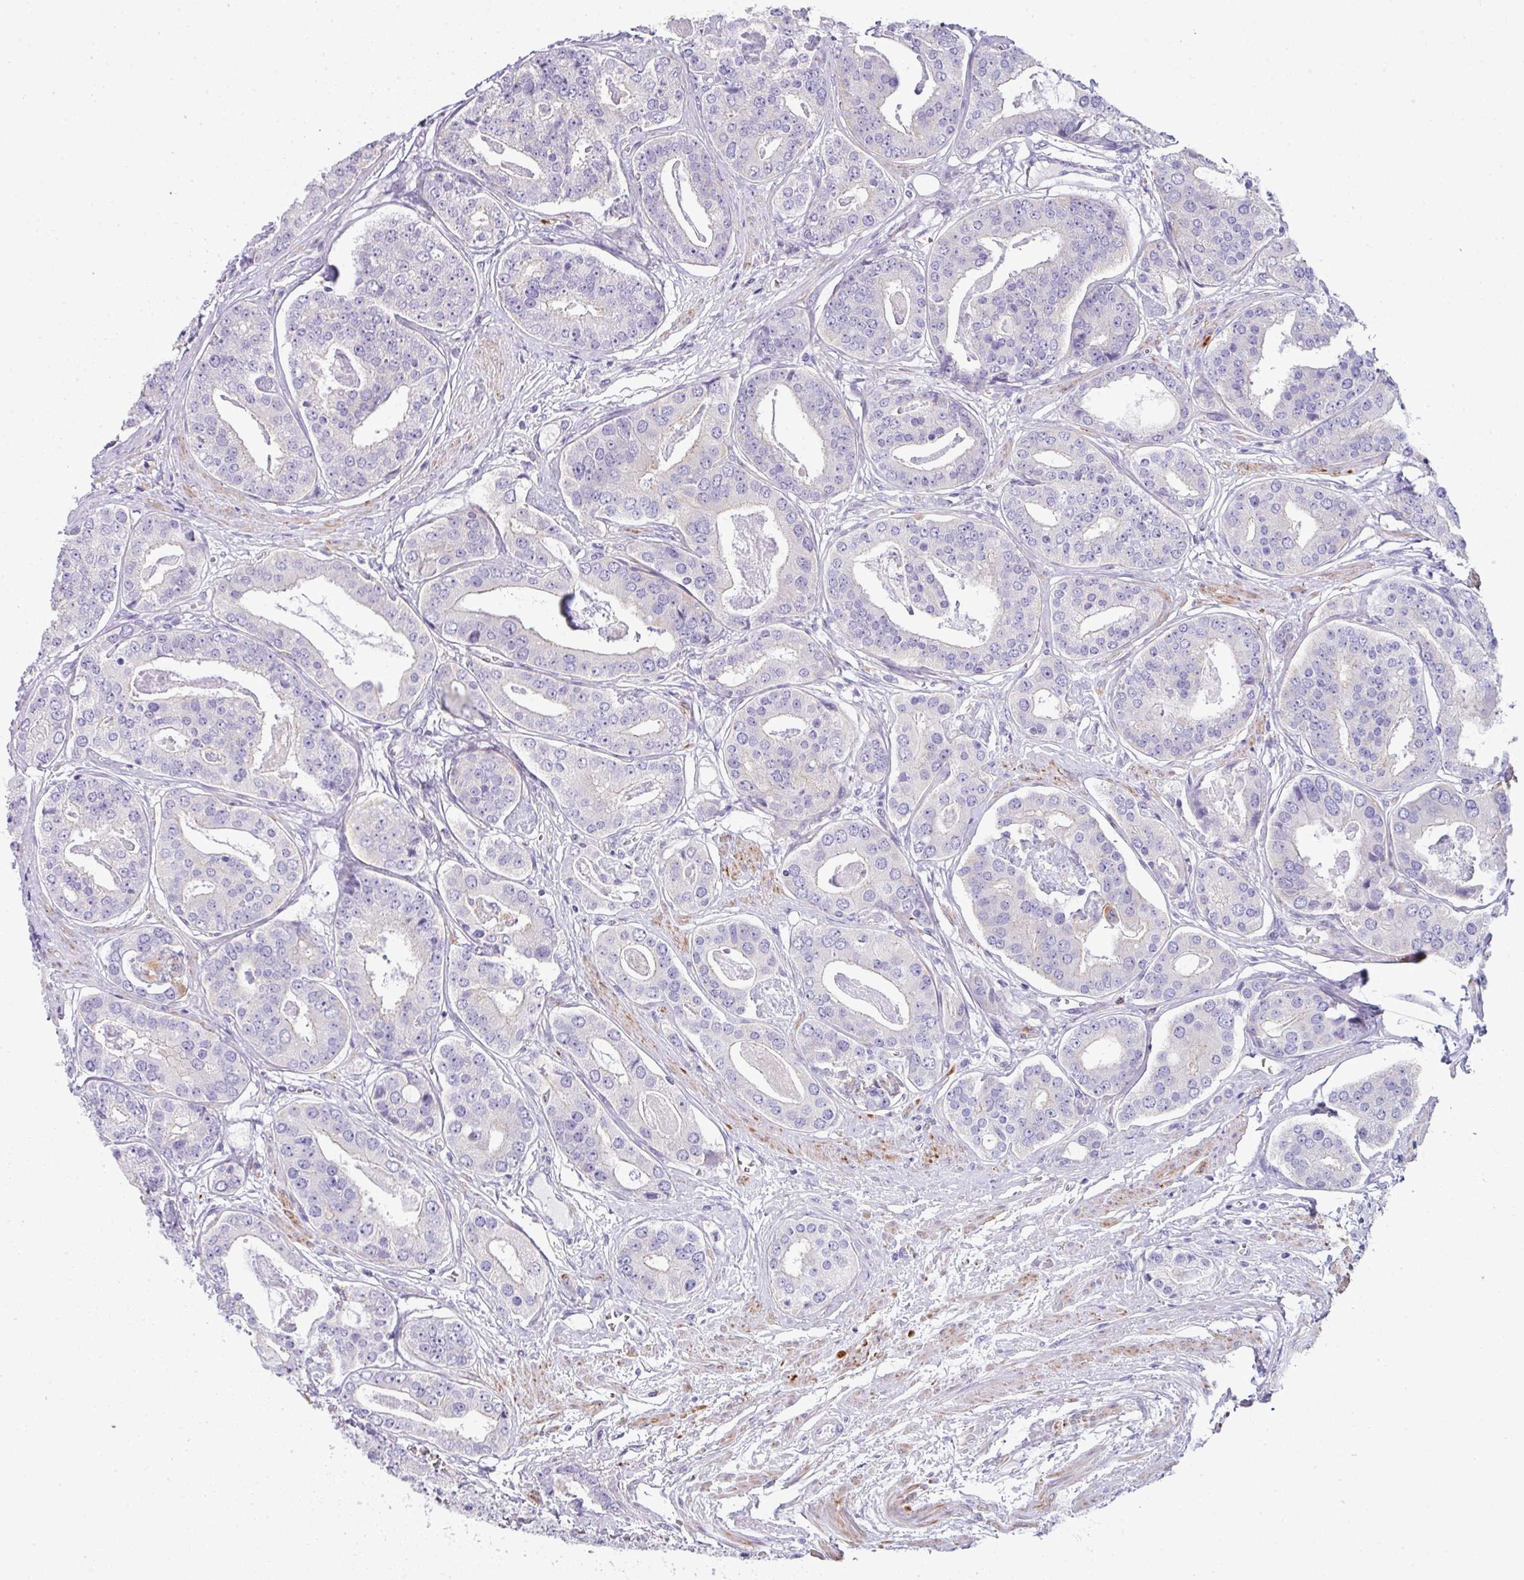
{"staining": {"intensity": "negative", "quantity": "none", "location": "none"}, "tissue": "prostate cancer", "cell_type": "Tumor cells", "image_type": "cancer", "snomed": [{"axis": "morphology", "description": "Adenocarcinoma, High grade"}, {"axis": "topography", "description": "Prostate"}], "caption": "This histopathology image is of prostate cancer stained with immunohistochemistry (IHC) to label a protein in brown with the nuclei are counter-stained blue. There is no staining in tumor cells.", "gene": "ABCC5", "patient": {"sex": "male", "age": 71}}